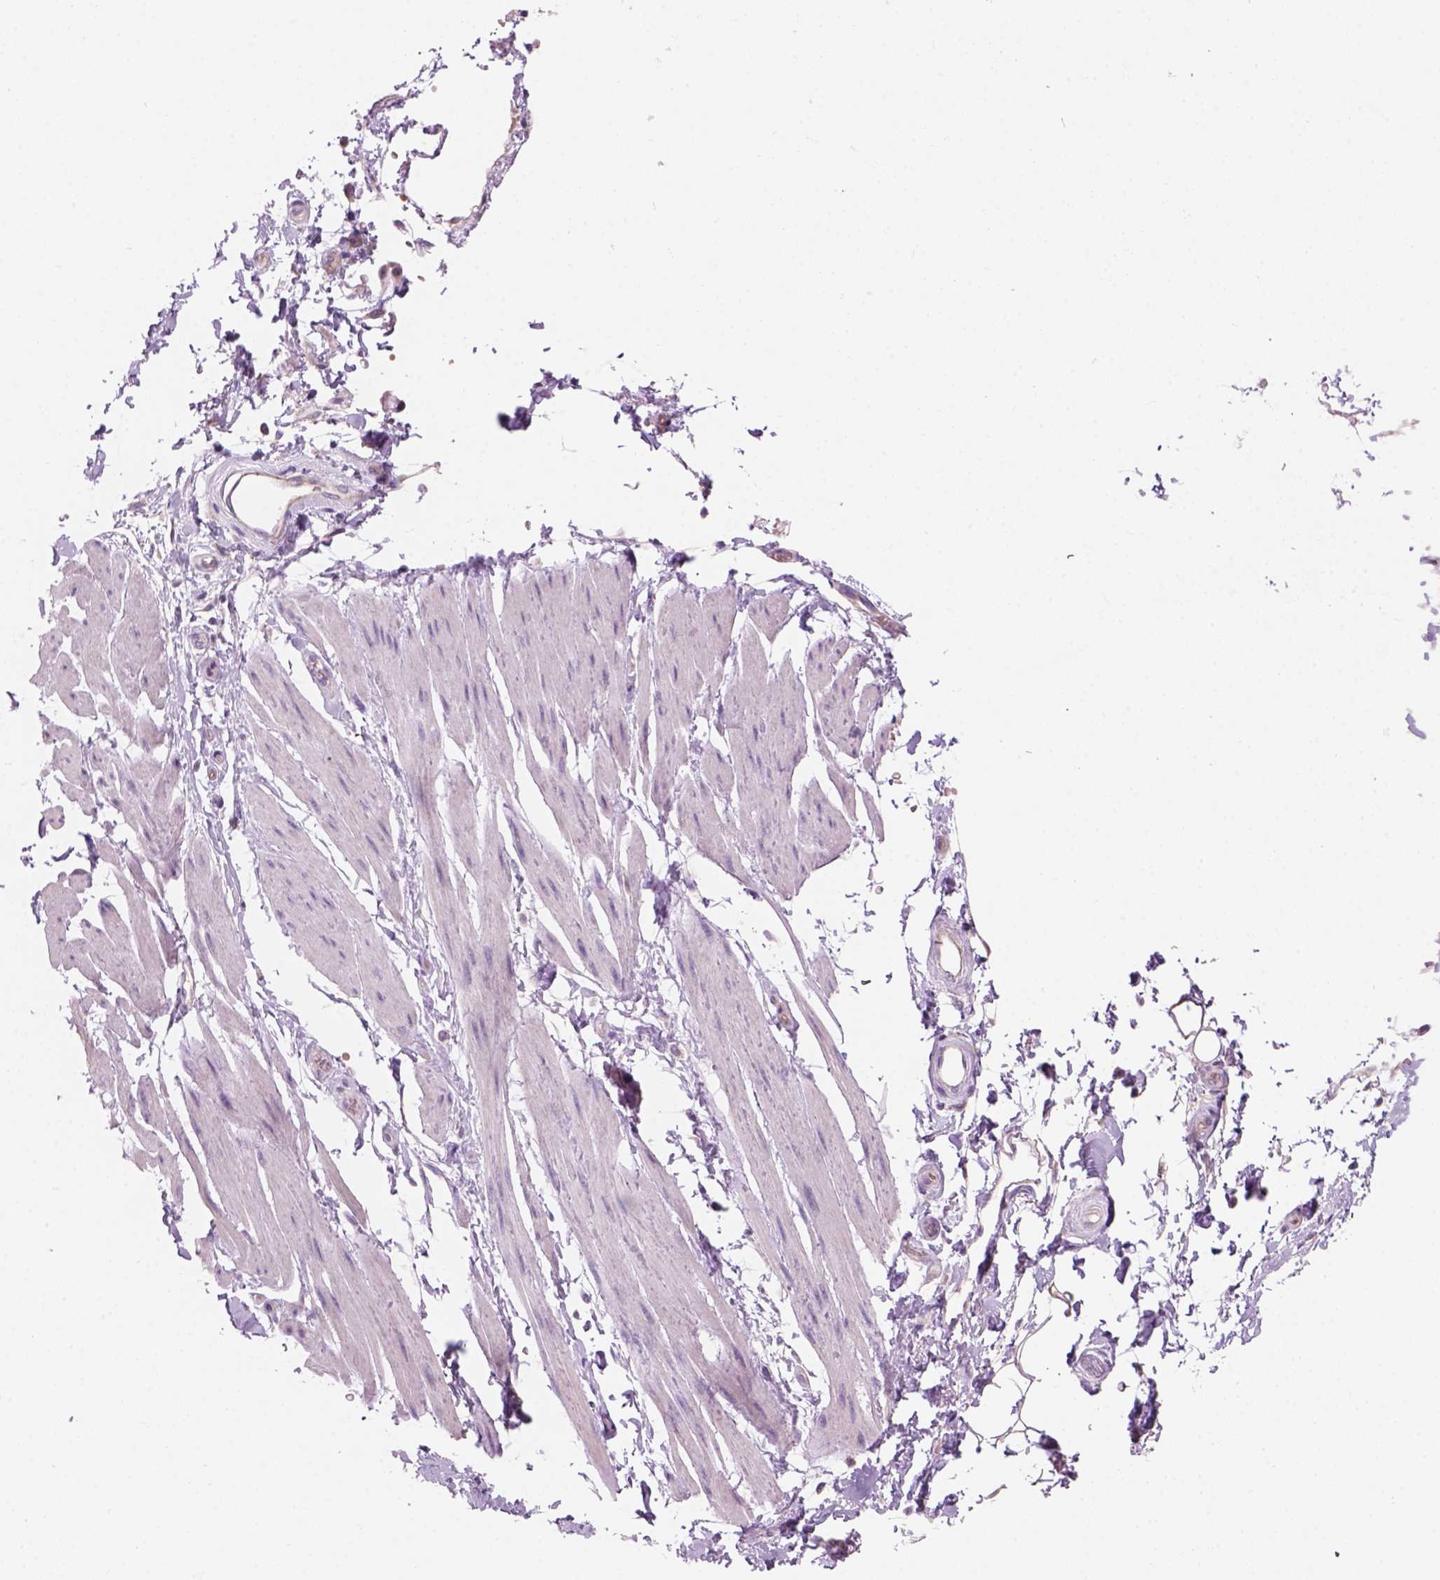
{"staining": {"intensity": "weak", "quantity": "<25%", "location": "cytoplasmic/membranous"}, "tissue": "adipose tissue", "cell_type": "Adipocytes", "image_type": "normal", "snomed": [{"axis": "morphology", "description": "Normal tissue, NOS"}, {"axis": "topography", "description": "Anal"}, {"axis": "topography", "description": "Peripheral nerve tissue"}], "caption": "Adipocytes are negative for protein expression in benign human adipose tissue. Brightfield microscopy of IHC stained with DAB (3,3'-diaminobenzidine) (brown) and hematoxylin (blue), captured at high magnification.", "gene": "CD84", "patient": {"sex": "male", "age": 51}}